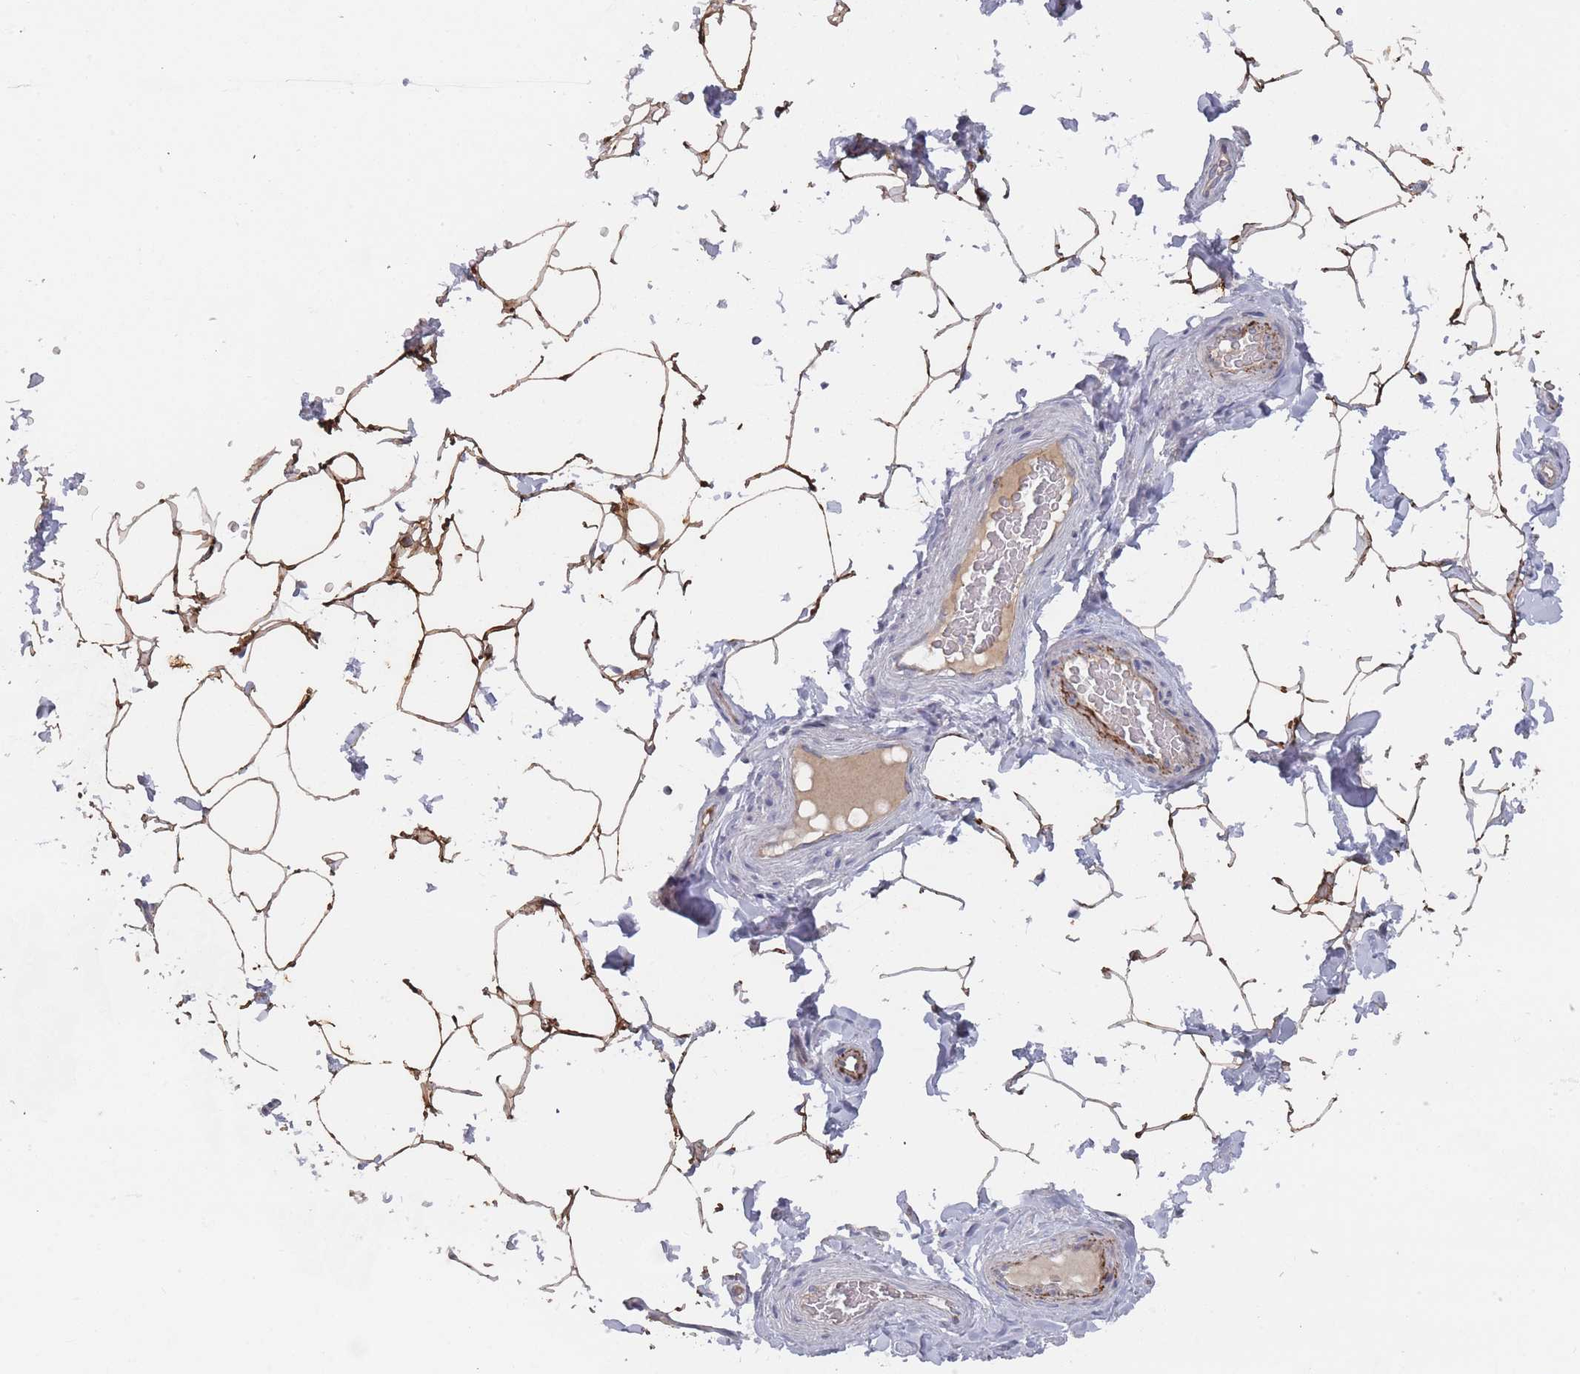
{"staining": {"intensity": "strong", "quantity": ">75%", "location": "cytoplasmic/membranous"}, "tissue": "adipose tissue", "cell_type": "Adipocytes", "image_type": "normal", "snomed": [{"axis": "morphology", "description": "Normal tissue, NOS"}, {"axis": "topography", "description": "Soft tissue"}, {"axis": "topography", "description": "Adipose tissue"}, {"axis": "topography", "description": "Vascular tissue"}, {"axis": "topography", "description": "Peripheral nerve tissue"}], "caption": "Adipocytes reveal high levels of strong cytoplasmic/membranous staining in approximately >75% of cells in benign adipose tissue.", "gene": "TRARG1", "patient": {"sex": "male", "age": 46}}